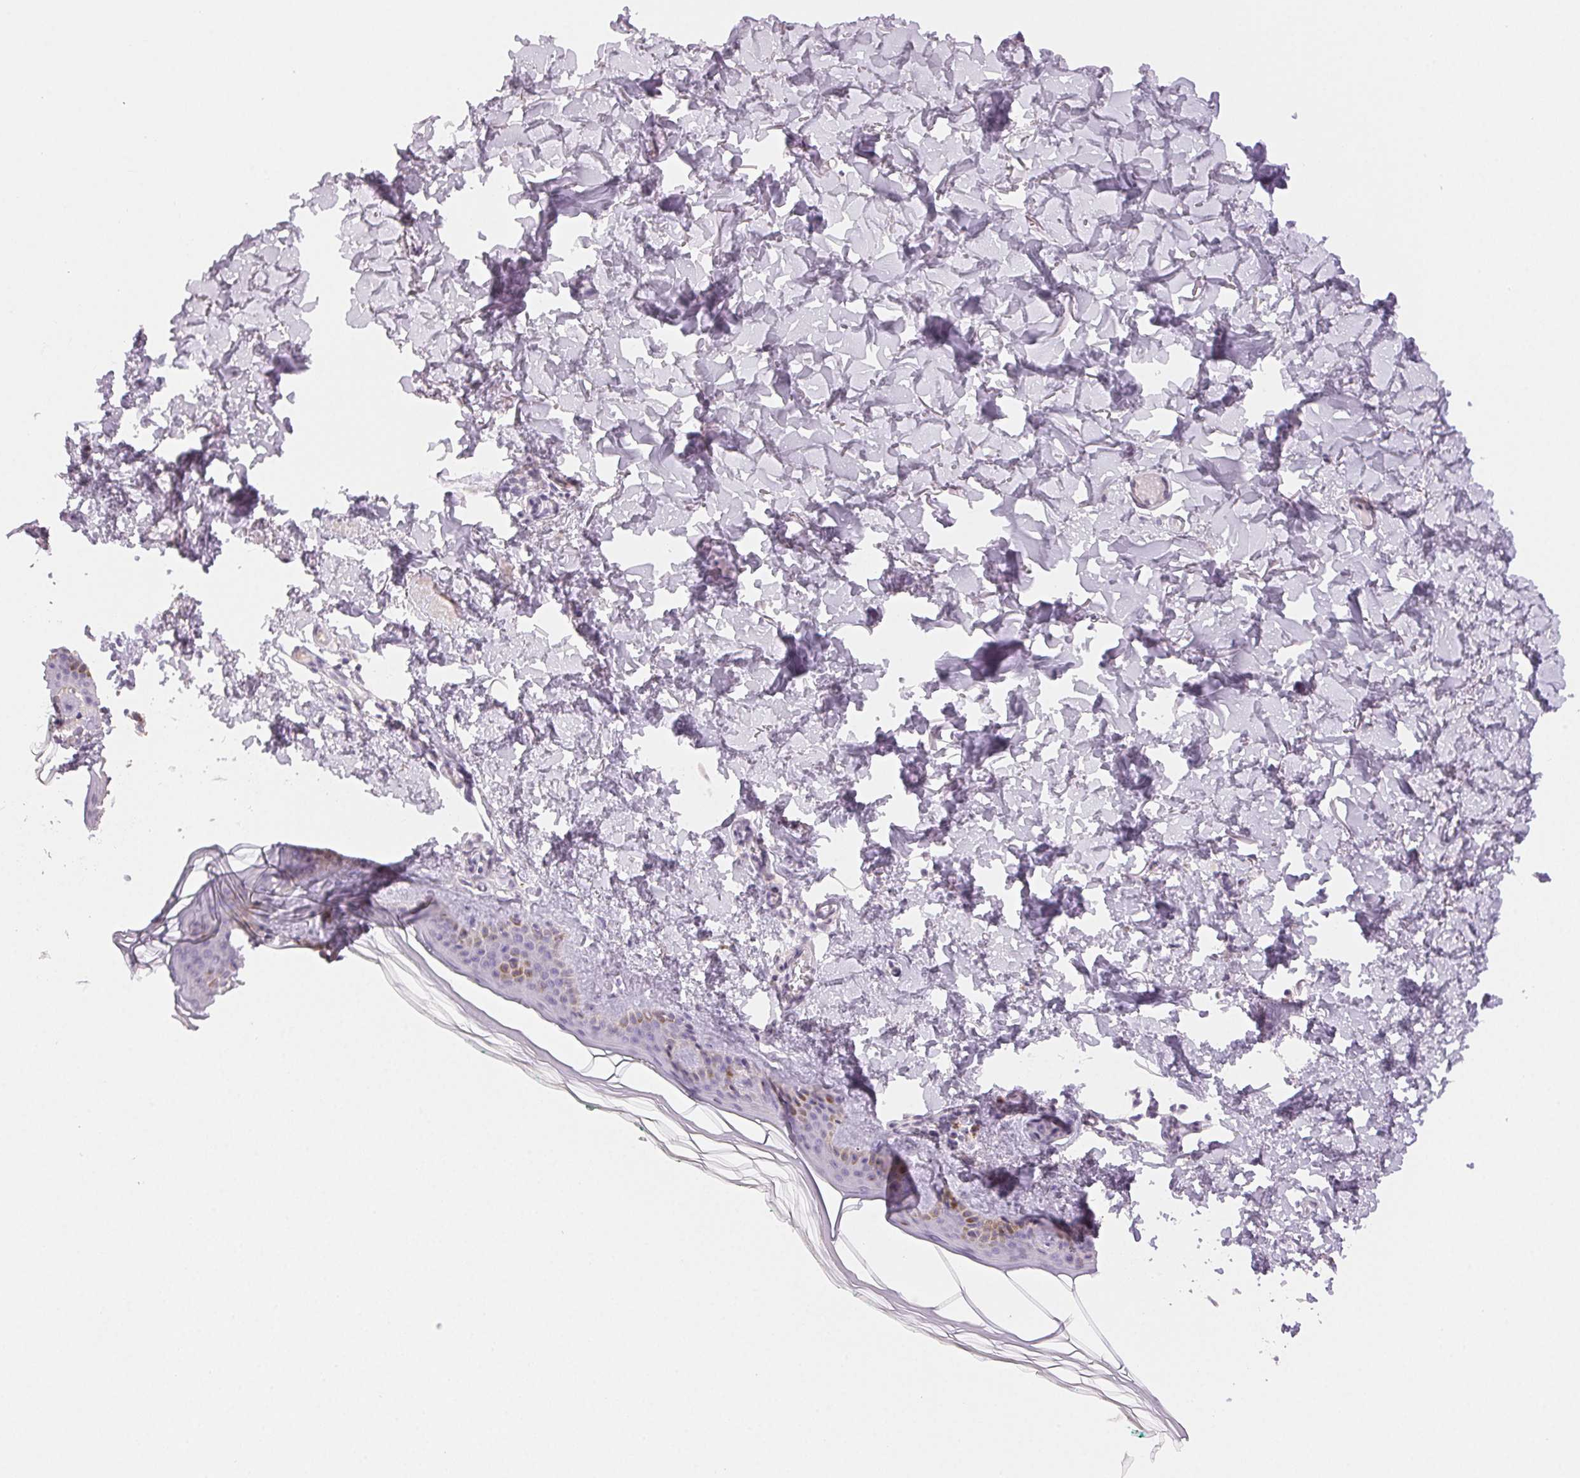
{"staining": {"intensity": "negative", "quantity": "none", "location": "none"}, "tissue": "skin", "cell_type": "Fibroblasts", "image_type": "normal", "snomed": [{"axis": "morphology", "description": "Normal tissue, NOS"}, {"axis": "topography", "description": "Skin"}, {"axis": "topography", "description": "Peripheral nerve tissue"}], "caption": "Immunohistochemical staining of normal human skin displays no significant expression in fibroblasts. (DAB (3,3'-diaminobenzidine) IHC, high magnification).", "gene": "BPIFB2", "patient": {"sex": "female", "age": 45}}